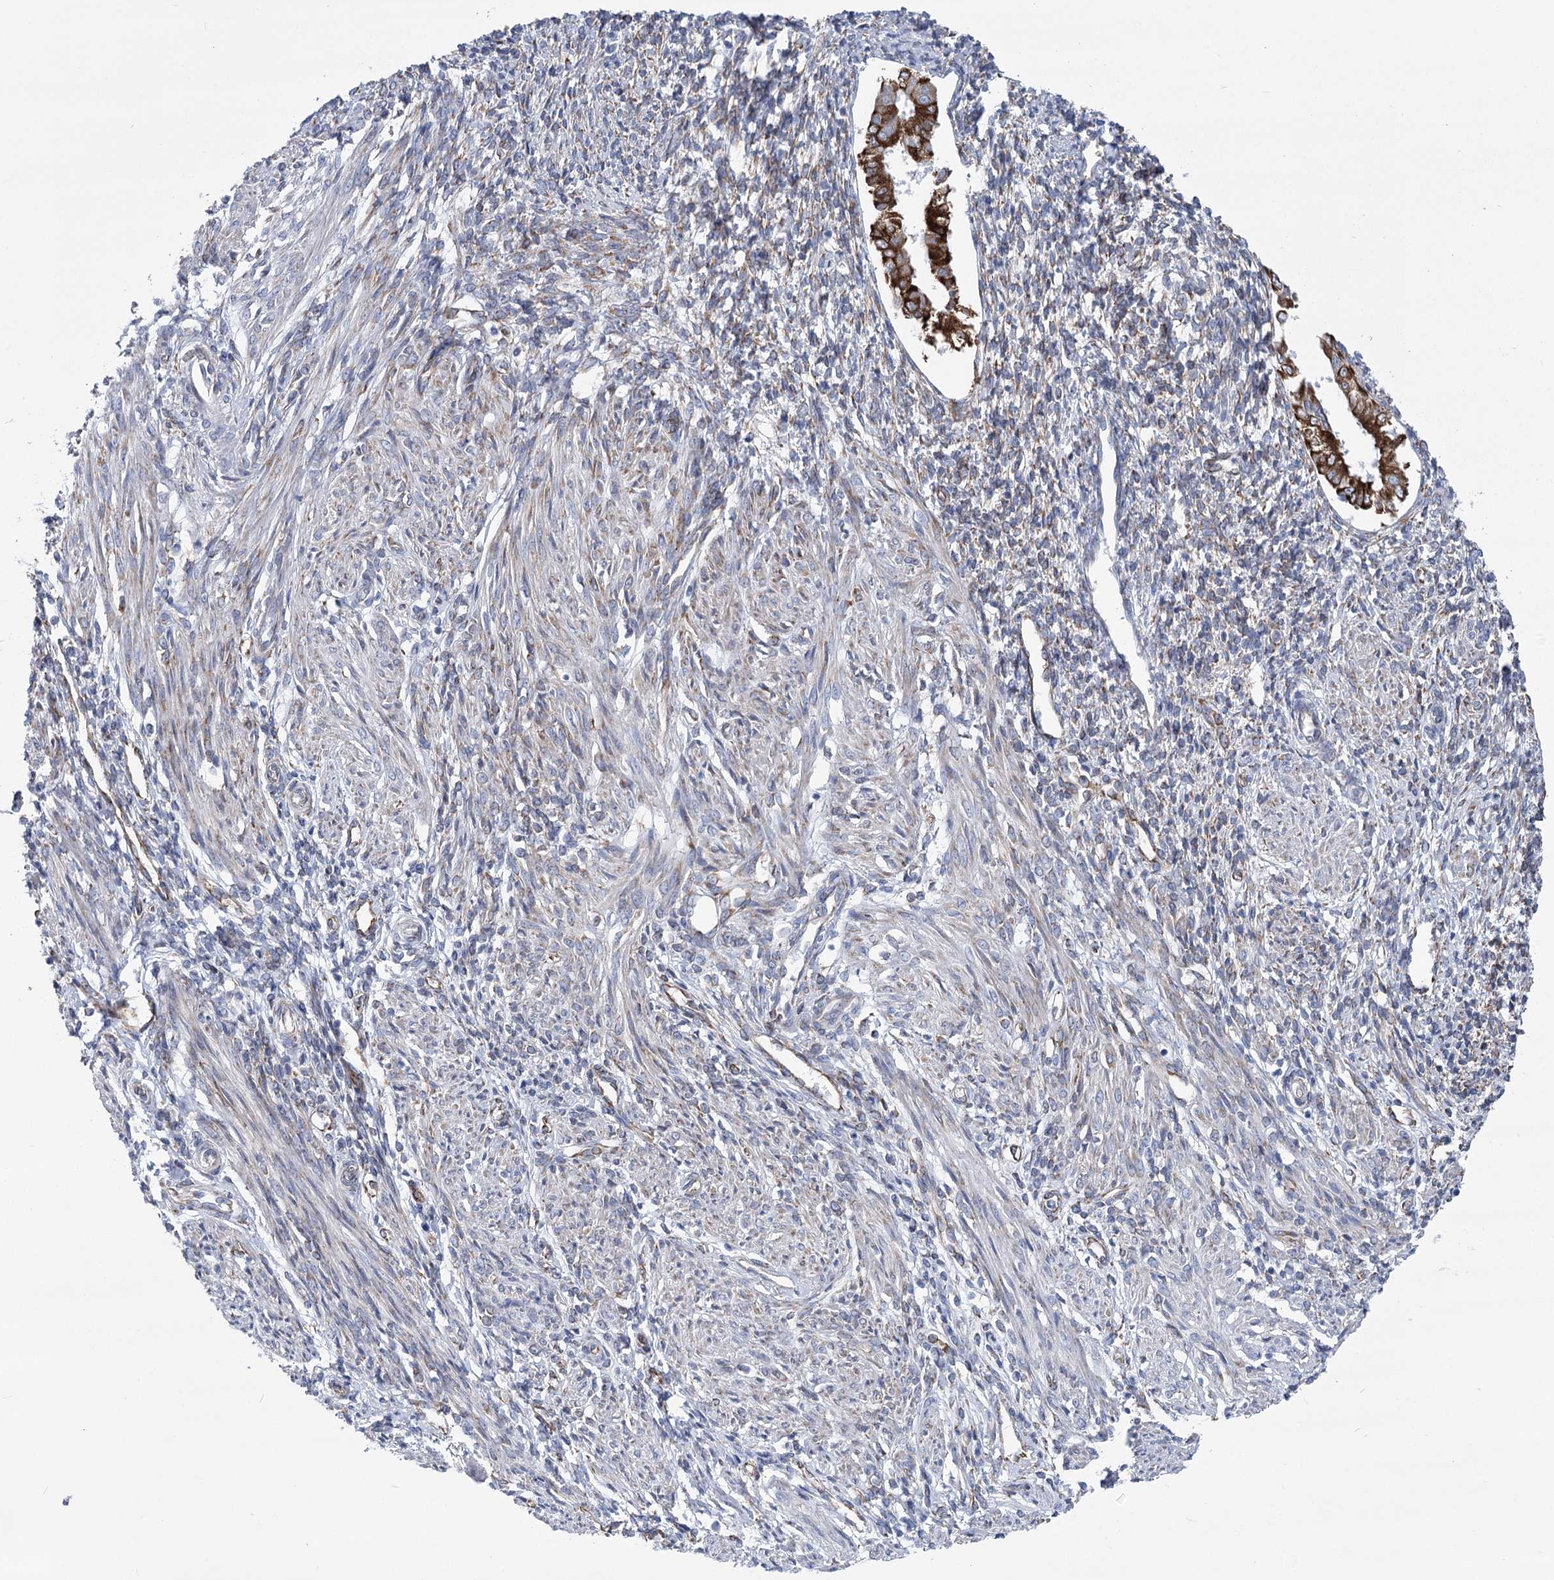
{"staining": {"intensity": "negative", "quantity": "none", "location": "none"}, "tissue": "endometrium", "cell_type": "Cells in endometrial stroma", "image_type": "normal", "snomed": [{"axis": "morphology", "description": "Normal tissue, NOS"}, {"axis": "topography", "description": "Endometrium"}], "caption": "This is a micrograph of immunohistochemistry (IHC) staining of normal endometrium, which shows no expression in cells in endometrial stroma. Nuclei are stained in blue.", "gene": "YTHDC2", "patient": {"sex": "female", "age": 66}}